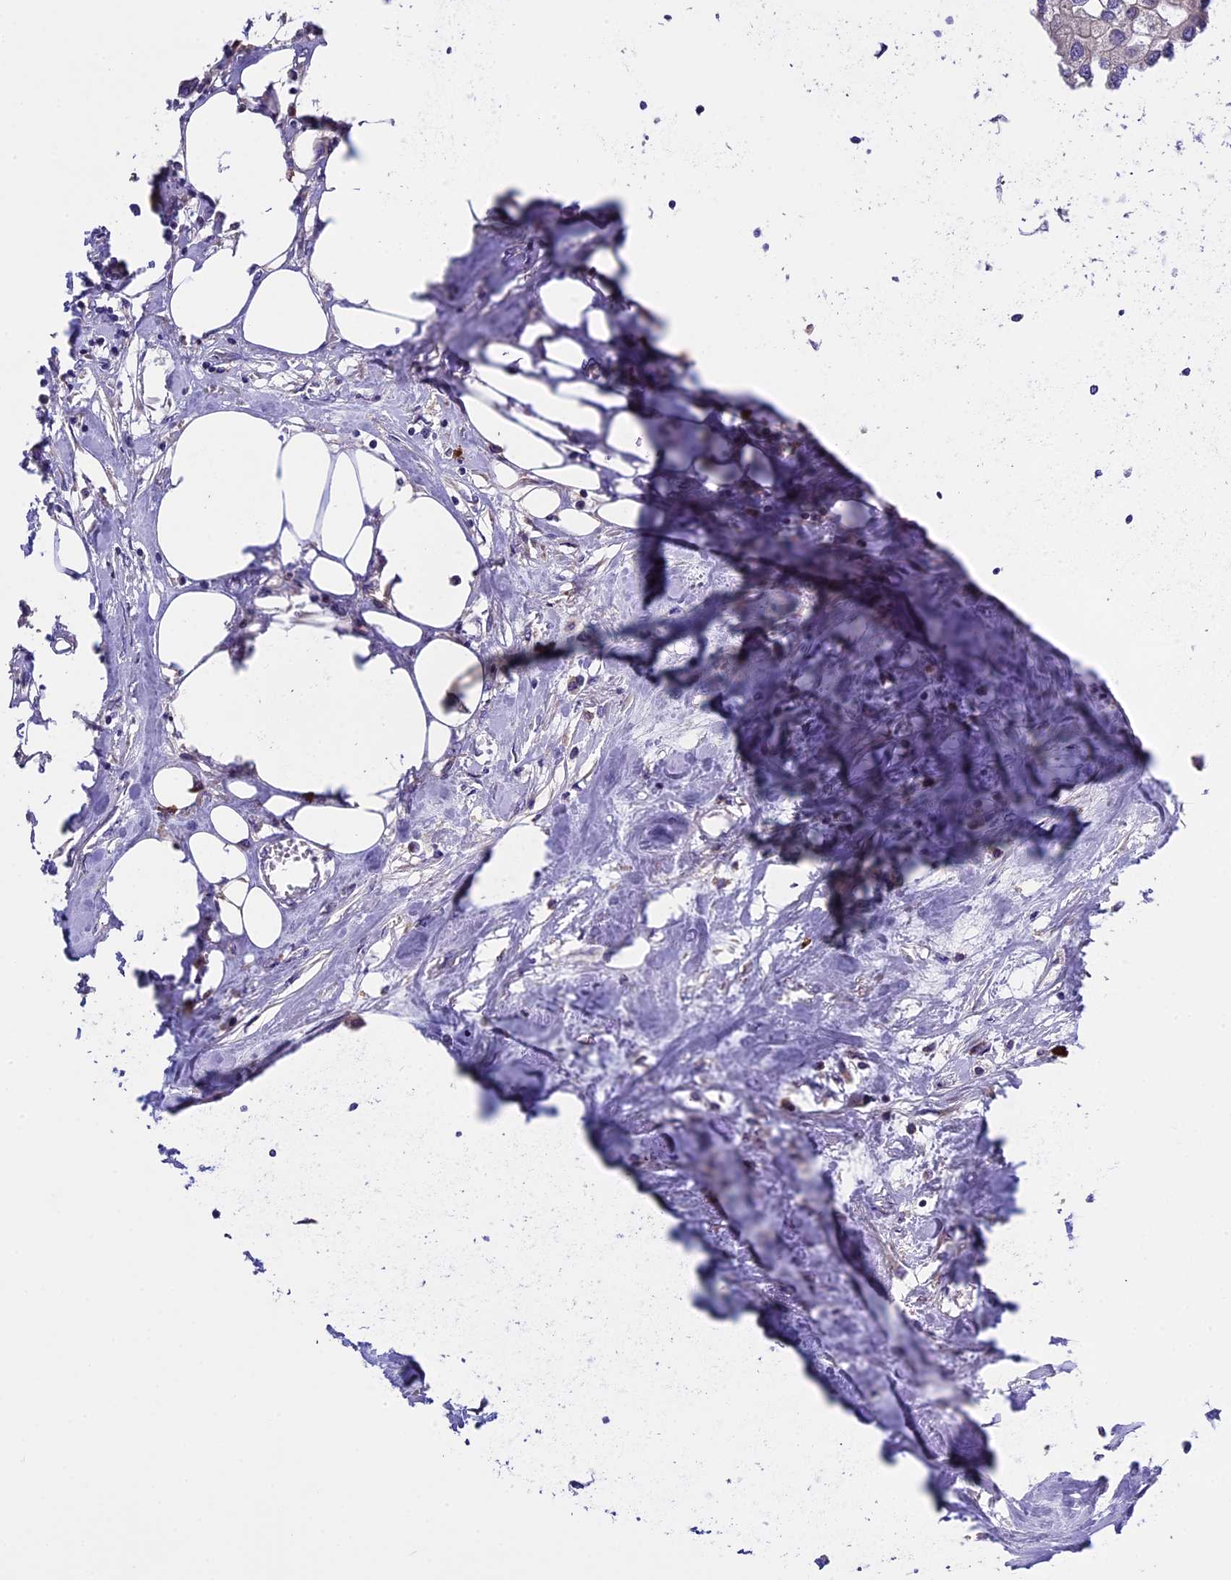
{"staining": {"intensity": "negative", "quantity": "none", "location": "none"}, "tissue": "urothelial cancer", "cell_type": "Tumor cells", "image_type": "cancer", "snomed": [{"axis": "morphology", "description": "Urothelial carcinoma, High grade"}, {"axis": "topography", "description": "Urinary bladder"}], "caption": "IHC histopathology image of neoplastic tissue: human urothelial cancer stained with DAB (3,3'-diaminobenzidine) shows no significant protein positivity in tumor cells. (DAB (3,3'-diaminobenzidine) immunohistochemistry visualized using brightfield microscopy, high magnification).", "gene": "ABCC10", "patient": {"sex": "male", "age": 64}}